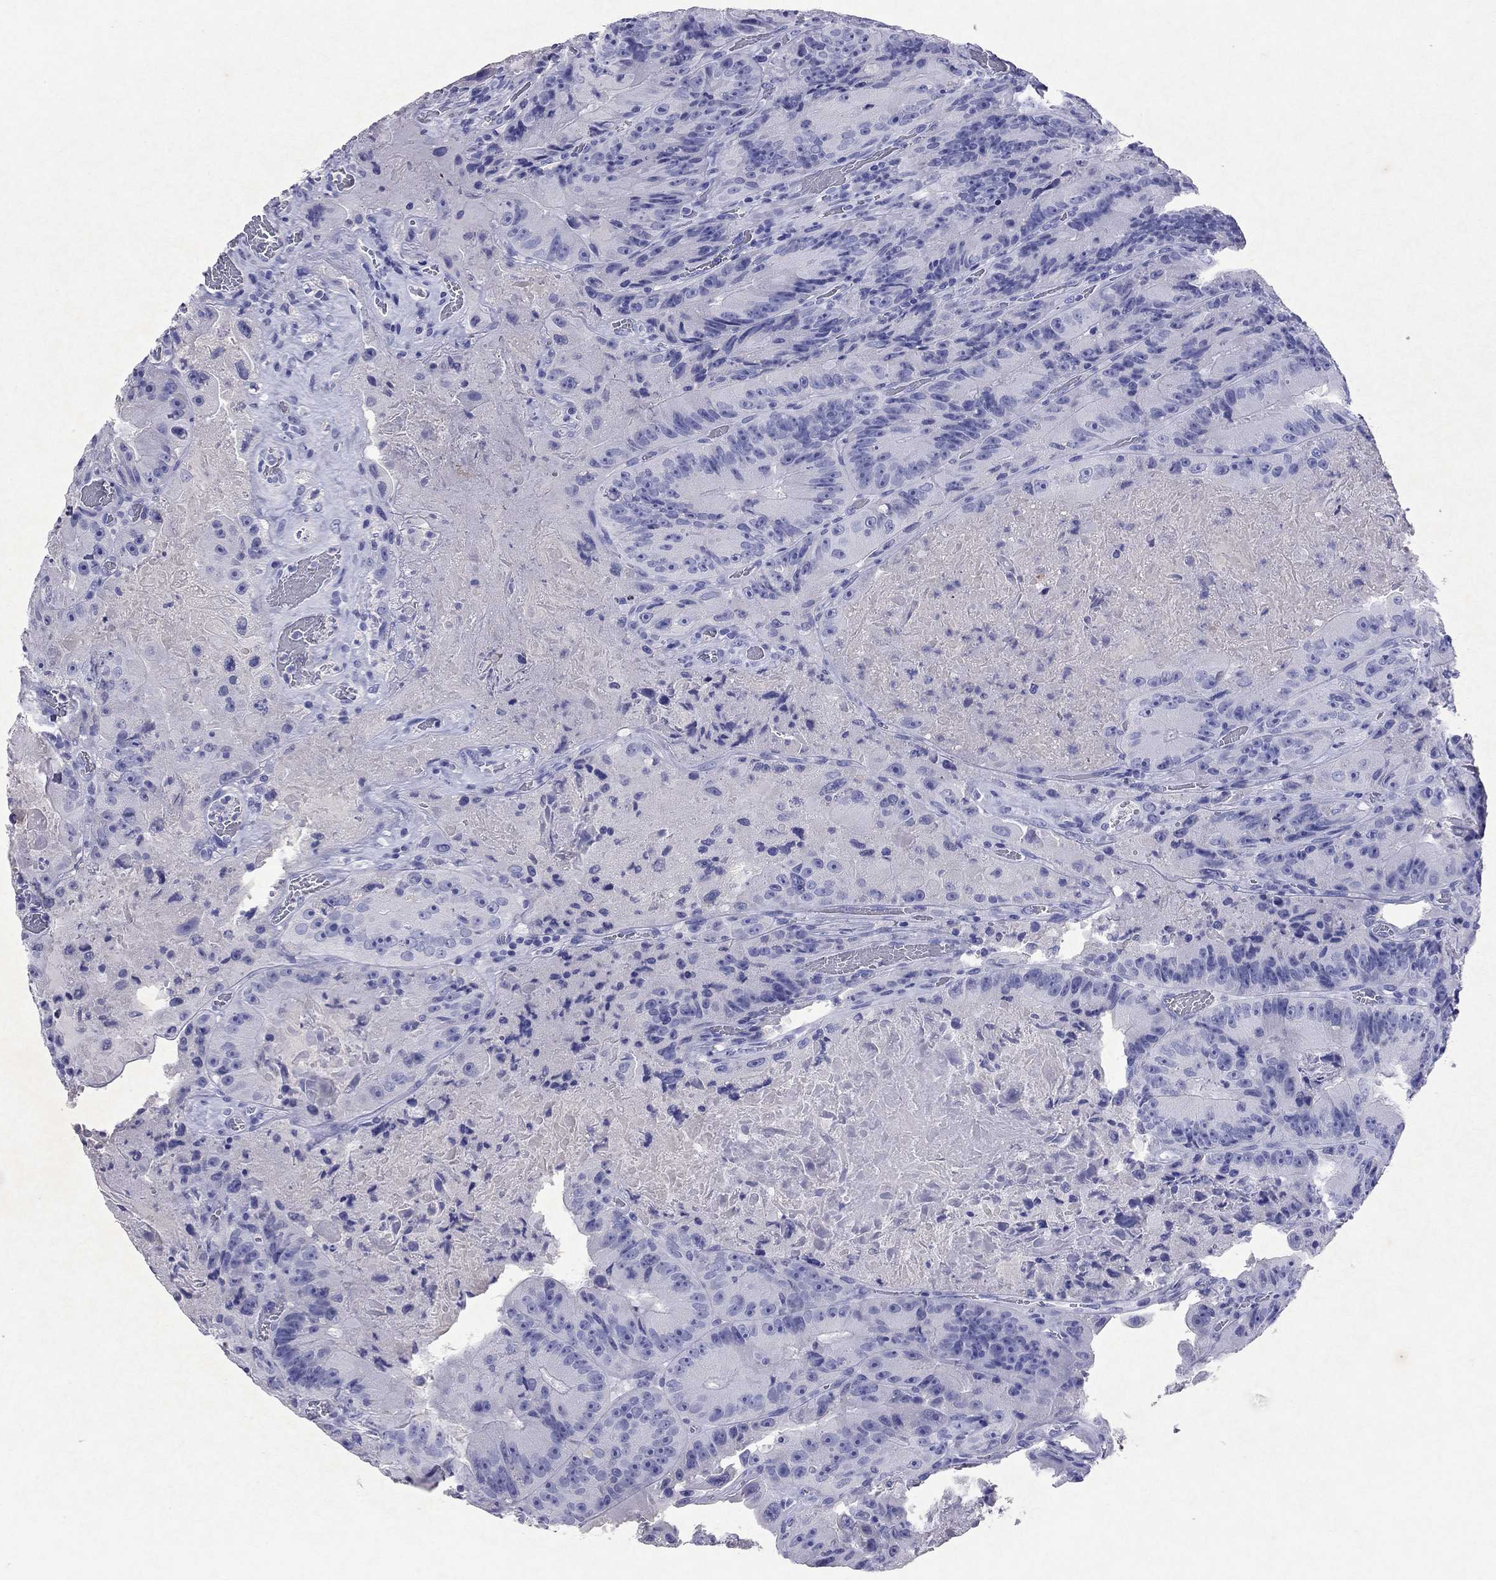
{"staining": {"intensity": "negative", "quantity": "none", "location": "none"}, "tissue": "colorectal cancer", "cell_type": "Tumor cells", "image_type": "cancer", "snomed": [{"axis": "morphology", "description": "Adenocarcinoma, NOS"}, {"axis": "topography", "description": "Colon"}], "caption": "Tumor cells show no significant protein staining in adenocarcinoma (colorectal).", "gene": "ARMC12", "patient": {"sex": "female", "age": 86}}